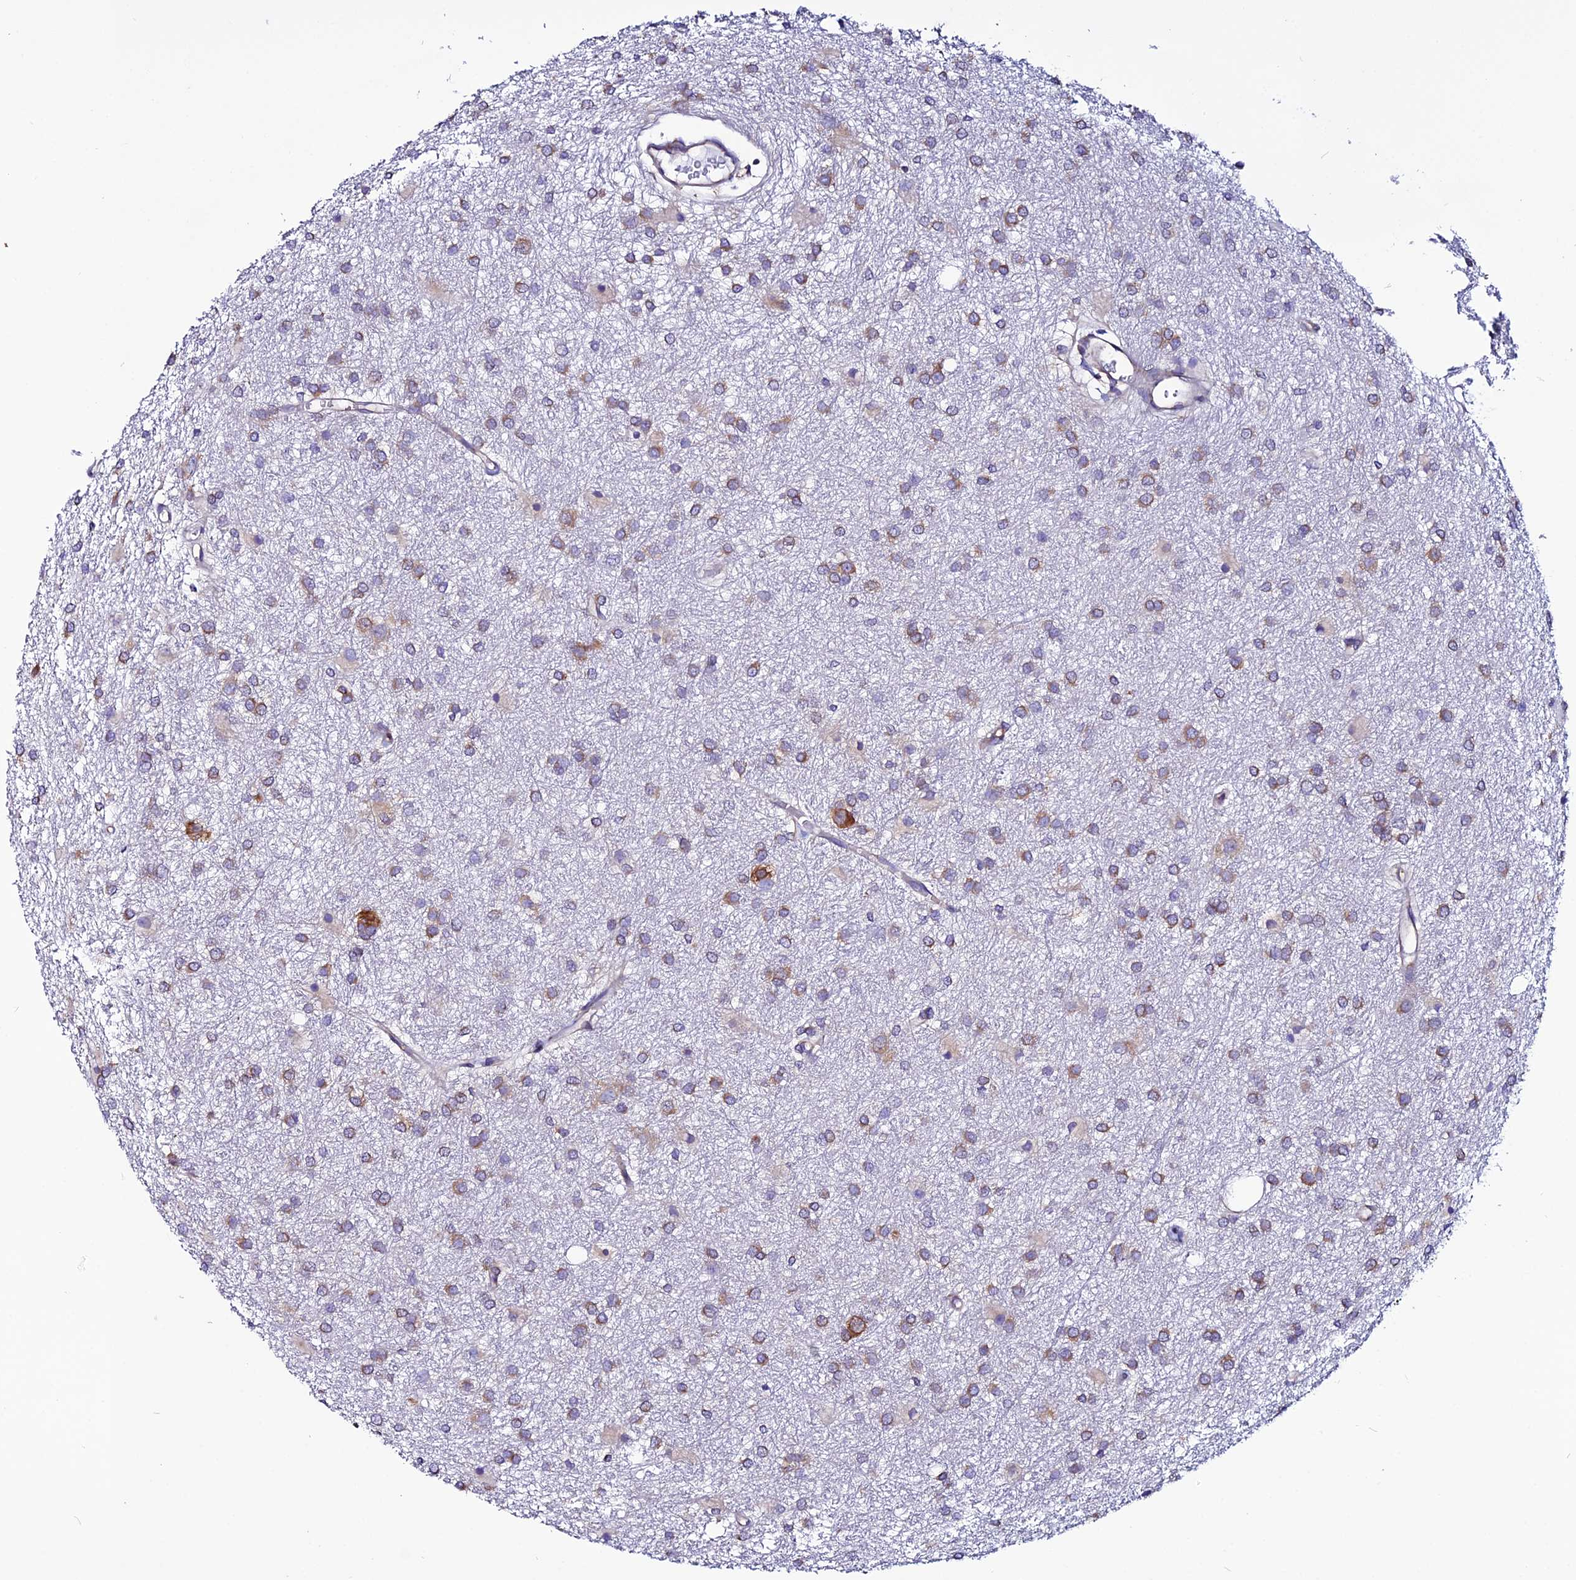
{"staining": {"intensity": "moderate", "quantity": "25%-75%", "location": "cytoplasmic/membranous"}, "tissue": "glioma", "cell_type": "Tumor cells", "image_type": "cancer", "snomed": [{"axis": "morphology", "description": "Glioma, malignant, High grade"}, {"axis": "topography", "description": "Brain"}], "caption": "IHC micrograph of high-grade glioma (malignant) stained for a protein (brown), which reveals medium levels of moderate cytoplasmic/membranous staining in about 25%-75% of tumor cells.", "gene": "EEF1G", "patient": {"sex": "female", "age": 50}}